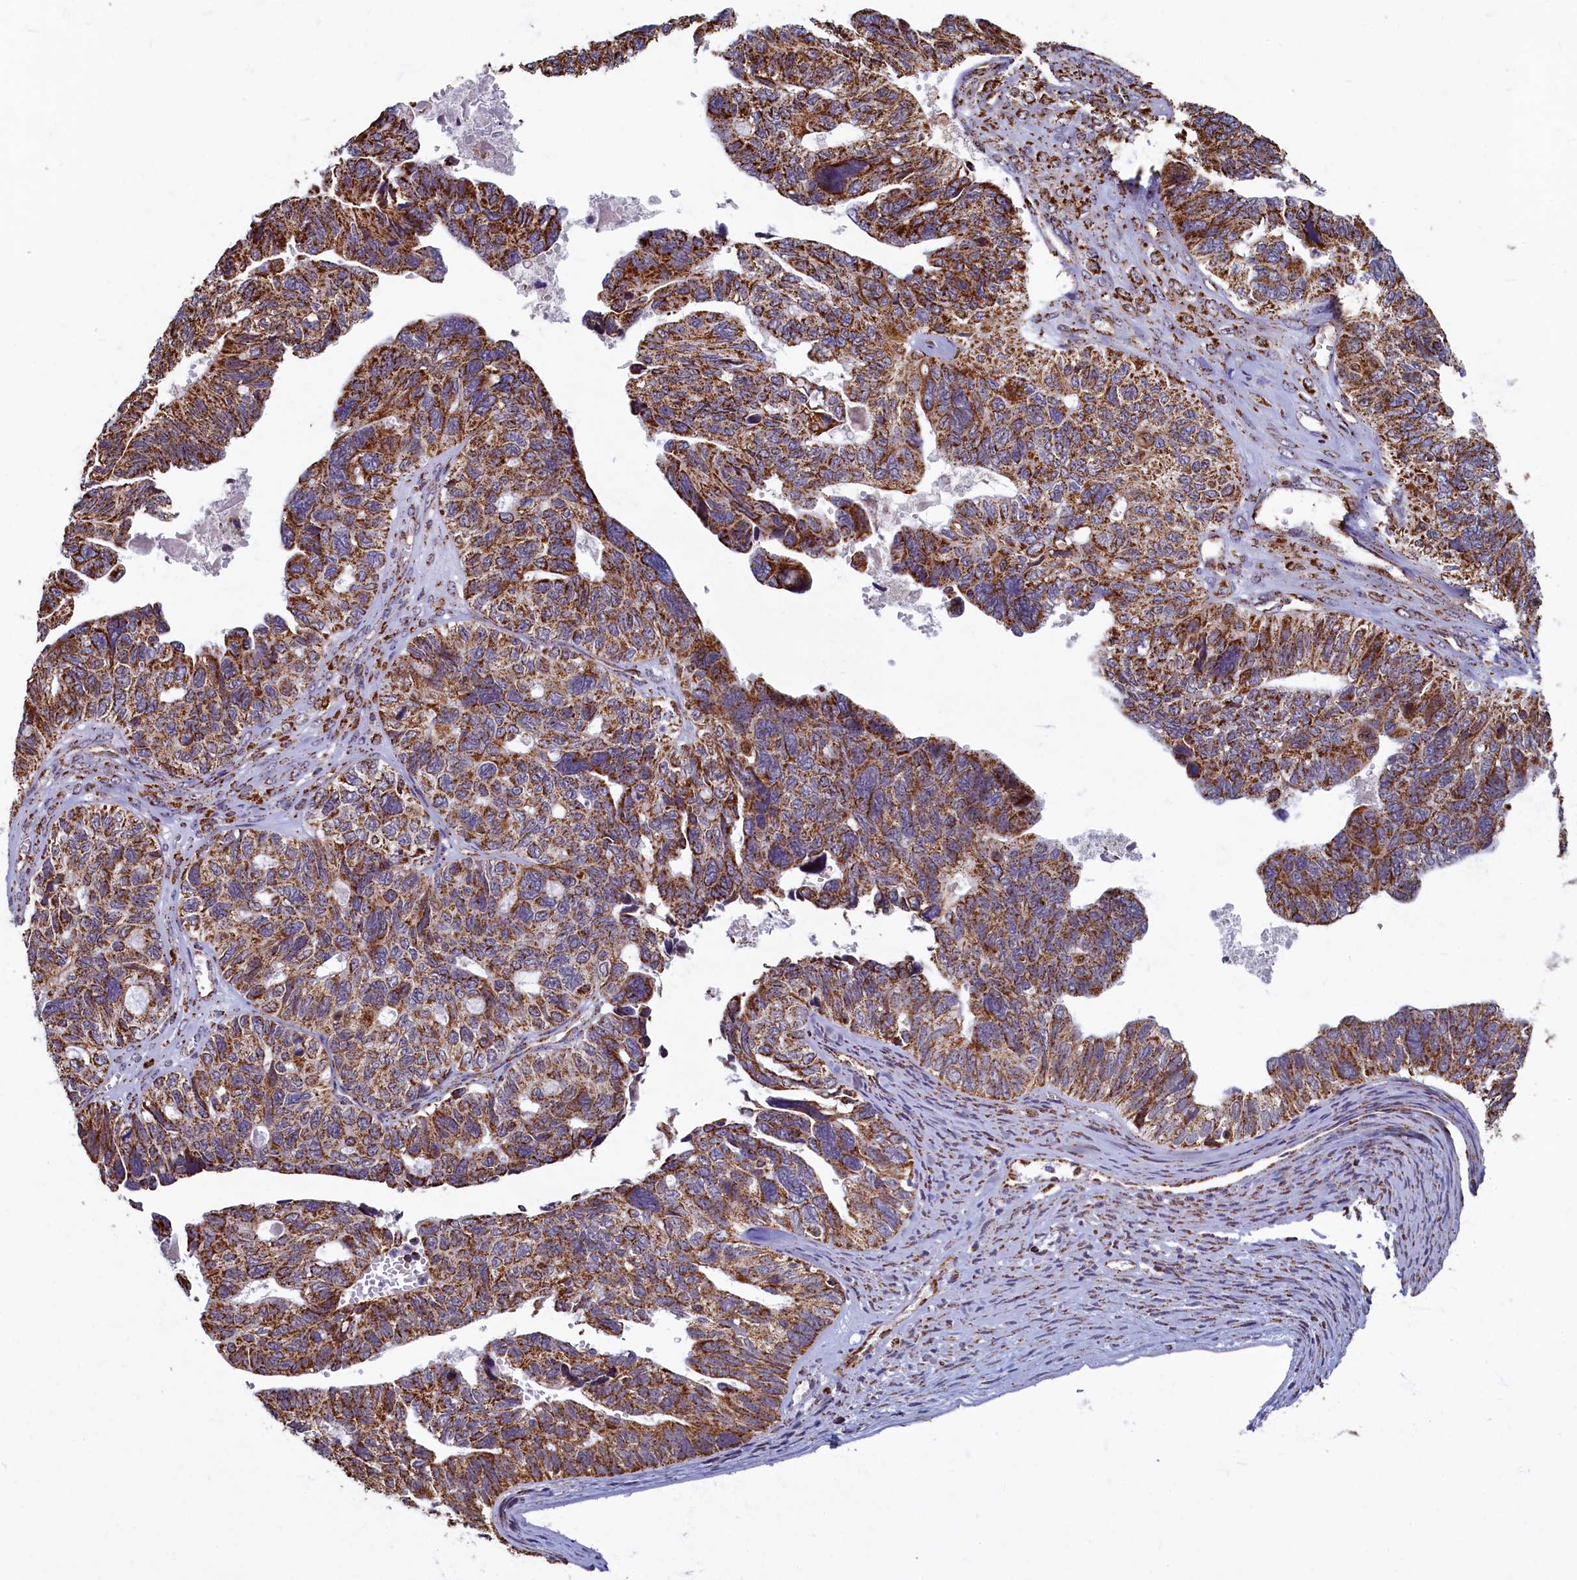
{"staining": {"intensity": "moderate", "quantity": ">75%", "location": "cytoplasmic/membranous"}, "tissue": "ovarian cancer", "cell_type": "Tumor cells", "image_type": "cancer", "snomed": [{"axis": "morphology", "description": "Cystadenocarcinoma, serous, NOS"}, {"axis": "topography", "description": "Ovary"}], "caption": "The immunohistochemical stain shows moderate cytoplasmic/membranous staining in tumor cells of ovarian serous cystadenocarcinoma tissue.", "gene": "SPR", "patient": {"sex": "female", "age": 79}}